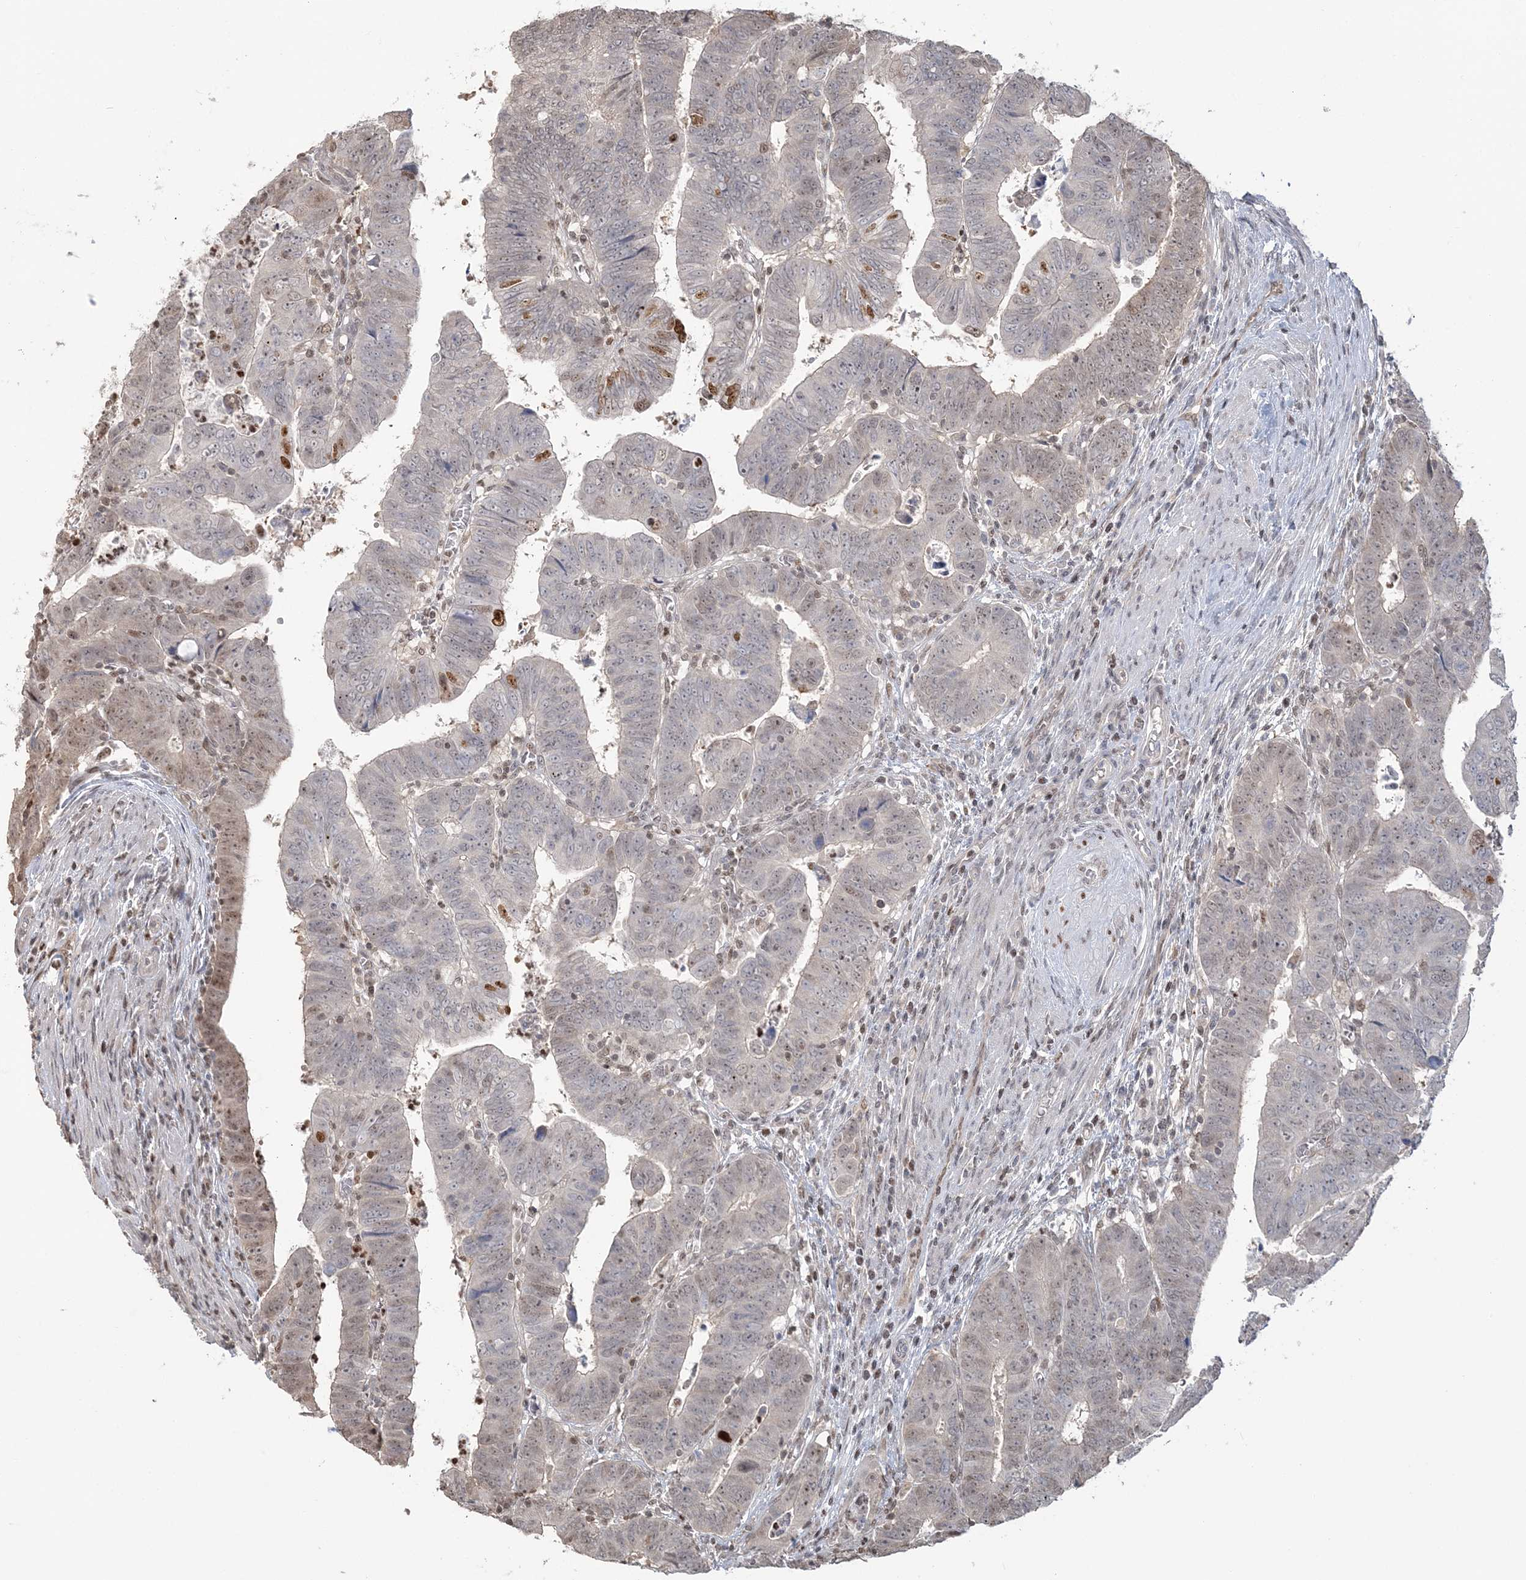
{"staining": {"intensity": "moderate", "quantity": "<25%", "location": "nuclear"}, "tissue": "colorectal cancer", "cell_type": "Tumor cells", "image_type": "cancer", "snomed": [{"axis": "morphology", "description": "Normal tissue, NOS"}, {"axis": "morphology", "description": "Adenocarcinoma, NOS"}, {"axis": "topography", "description": "Rectum"}], "caption": "Immunohistochemical staining of colorectal cancer (adenocarcinoma) reveals low levels of moderate nuclear positivity in approximately <25% of tumor cells. Immunohistochemistry (ihc) stains the protein of interest in brown and the nuclei are stained blue.", "gene": "SUMO2", "patient": {"sex": "female", "age": 65}}